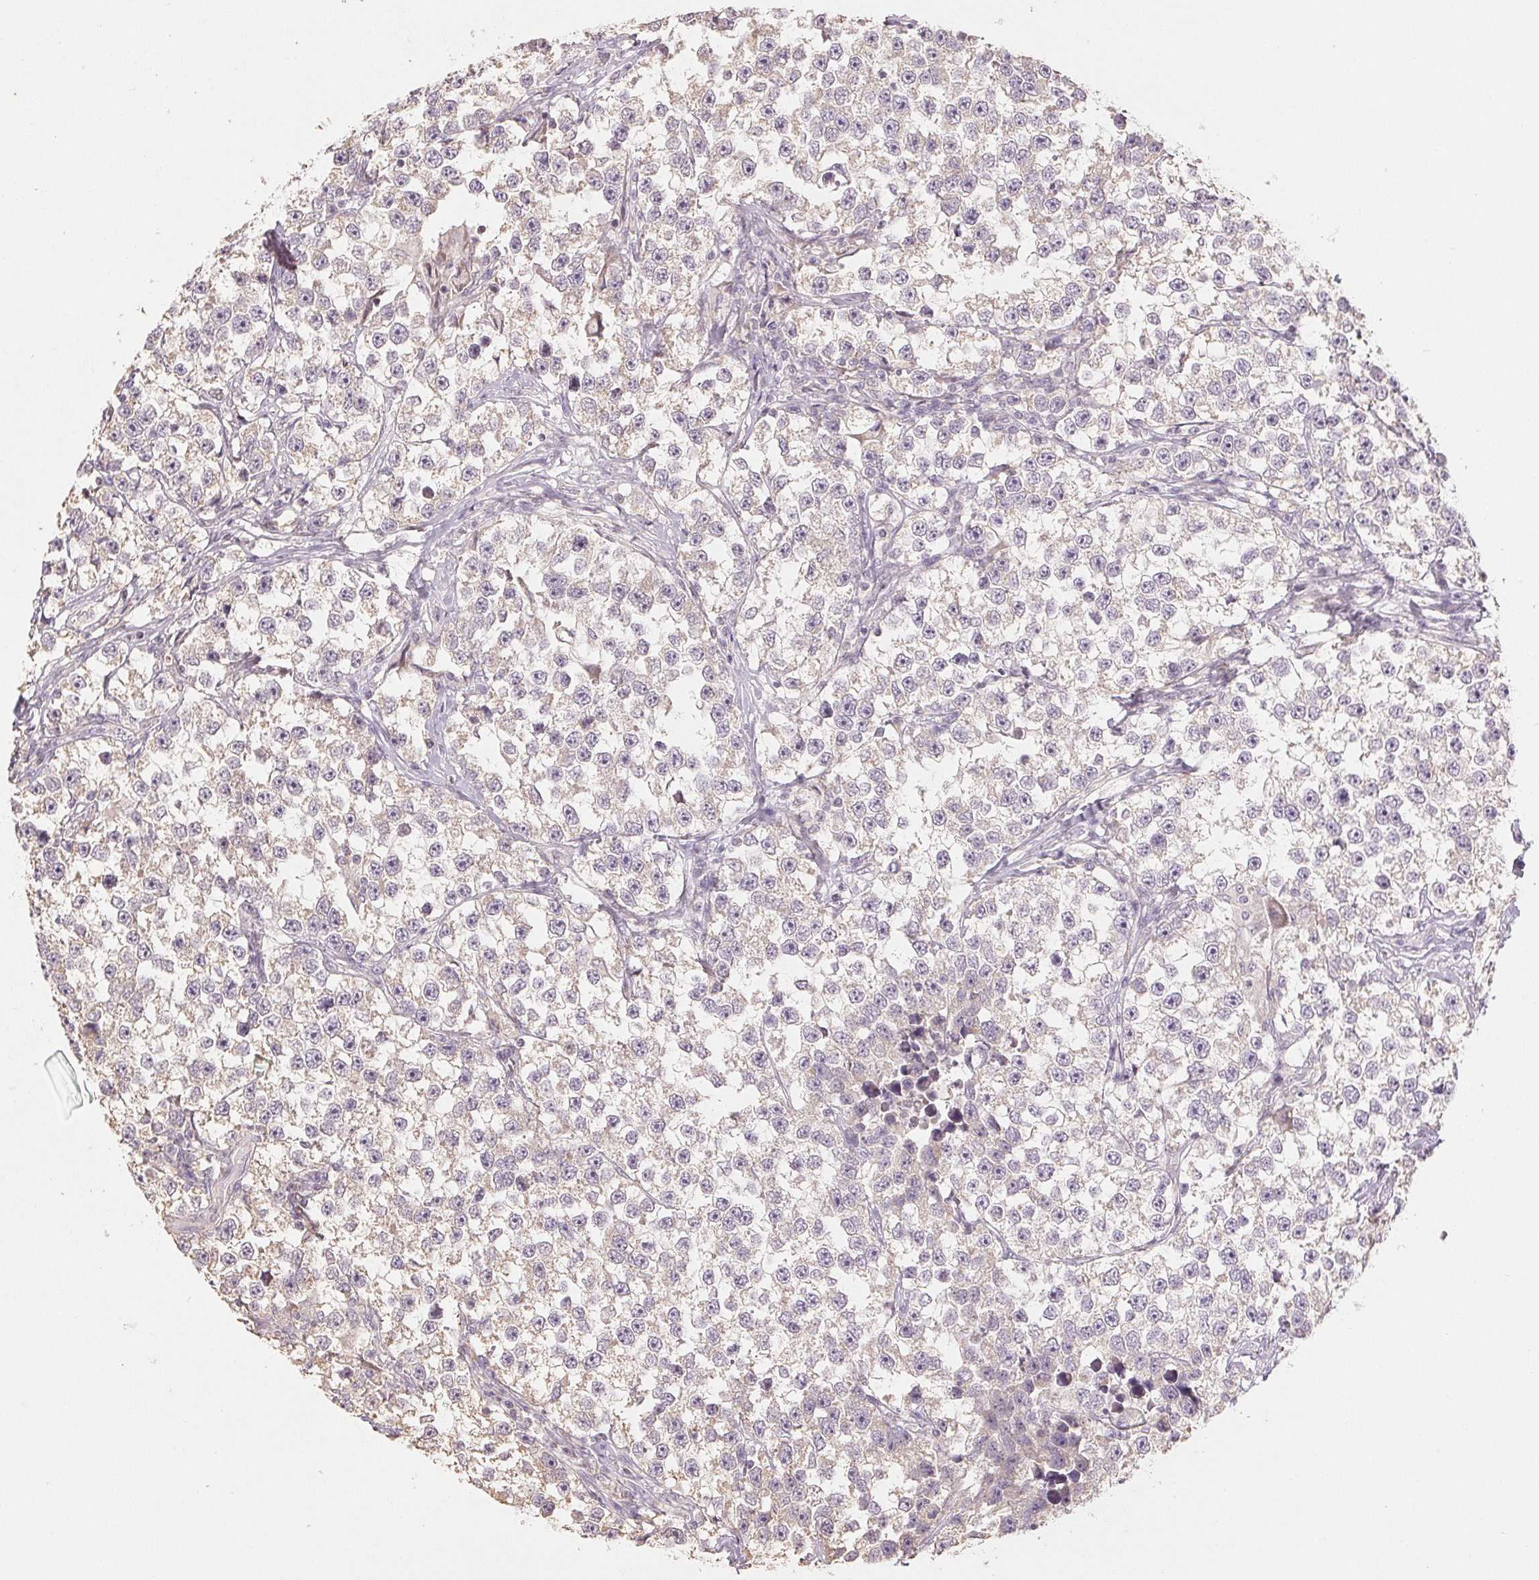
{"staining": {"intensity": "negative", "quantity": "none", "location": "none"}, "tissue": "testis cancer", "cell_type": "Tumor cells", "image_type": "cancer", "snomed": [{"axis": "morphology", "description": "Seminoma, NOS"}, {"axis": "topography", "description": "Testis"}], "caption": "IHC of human testis seminoma demonstrates no positivity in tumor cells.", "gene": "COX14", "patient": {"sex": "male", "age": 46}}